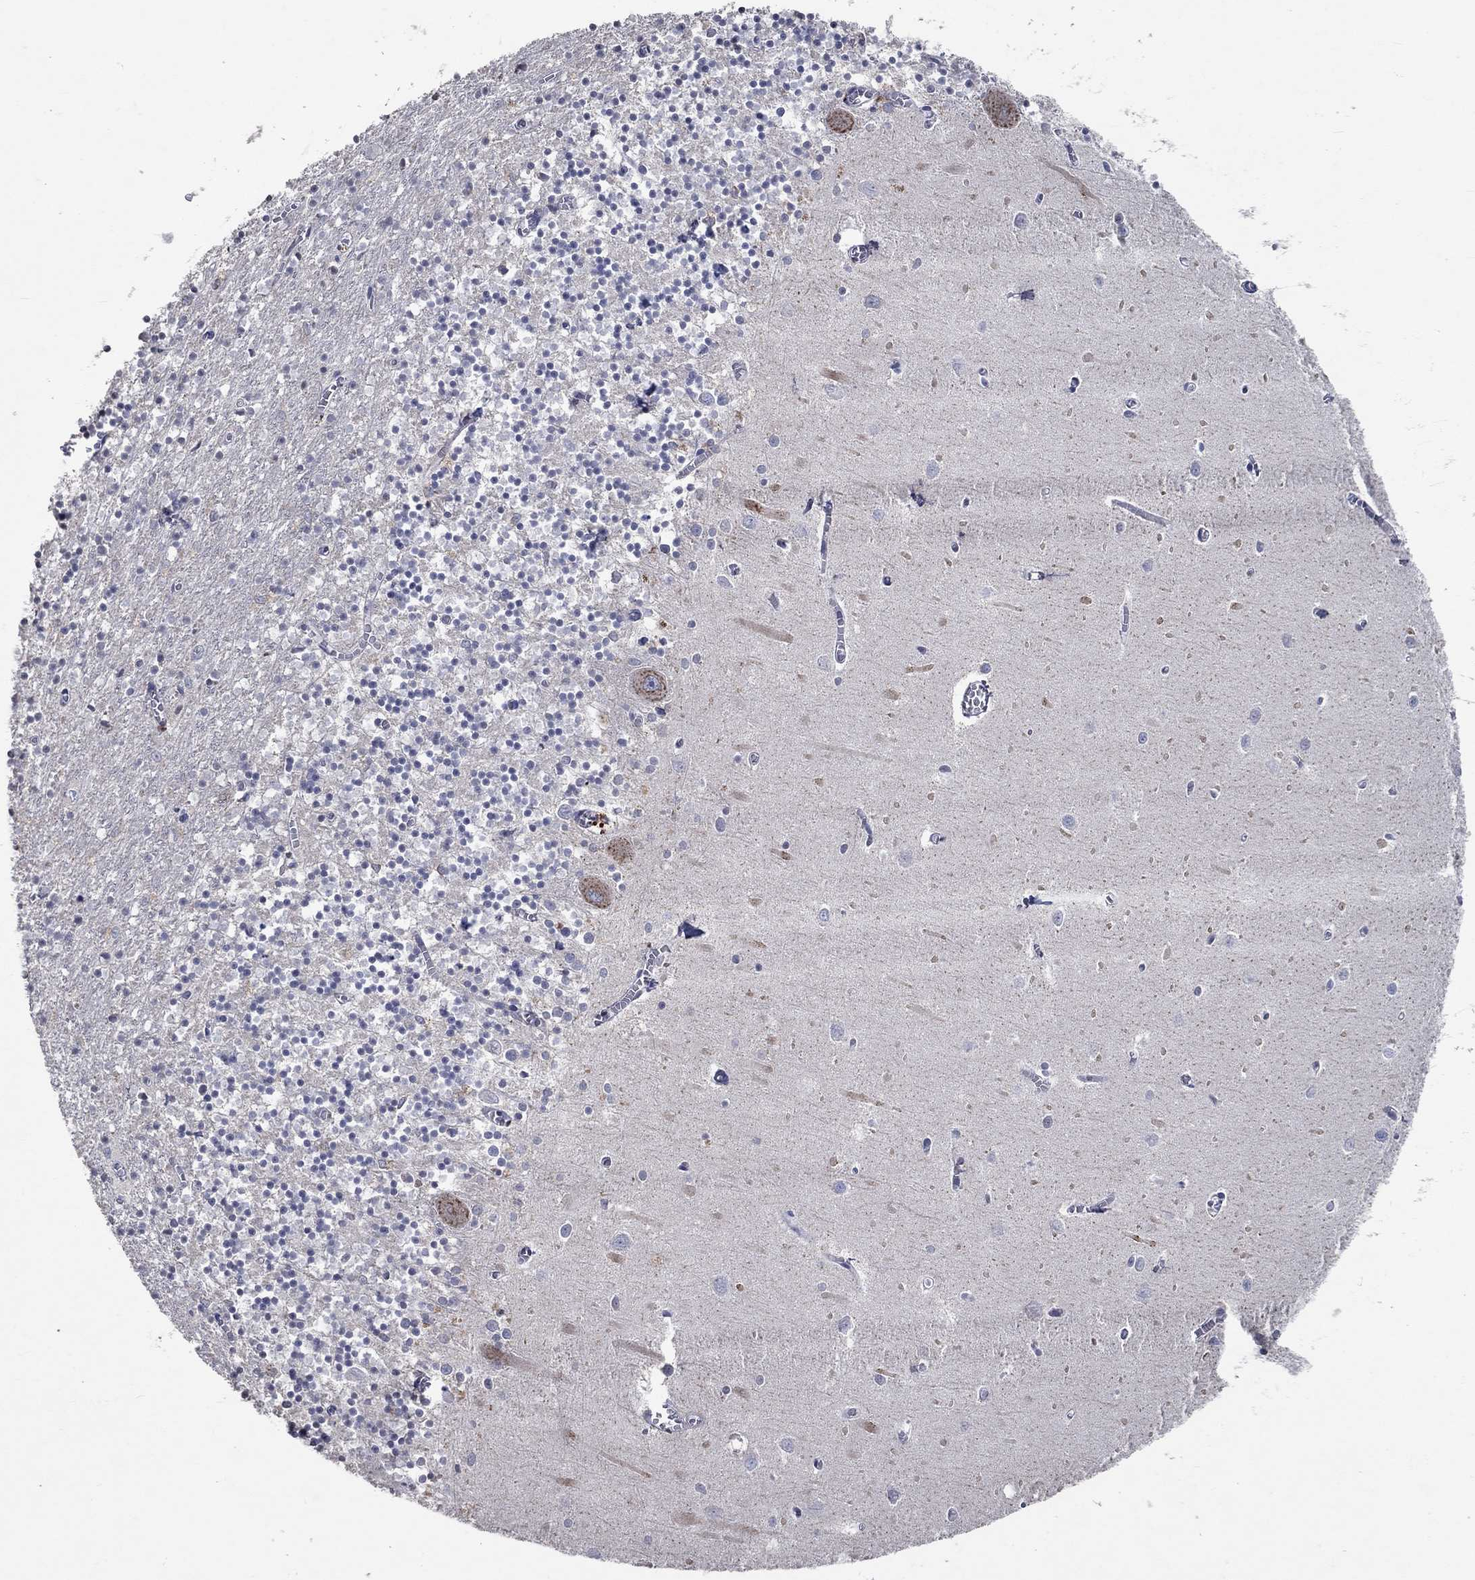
{"staining": {"intensity": "negative", "quantity": "none", "location": "none"}, "tissue": "cerebellum", "cell_type": "Cells in granular layer", "image_type": "normal", "snomed": [{"axis": "morphology", "description": "Normal tissue, NOS"}, {"axis": "topography", "description": "Cerebellum"}], "caption": "Immunohistochemistry (IHC) photomicrograph of unremarkable cerebellum: human cerebellum stained with DAB (3,3'-diaminobenzidine) demonstrates no significant protein expression in cells in granular layer.", "gene": "TMEM169", "patient": {"sex": "female", "age": 64}}